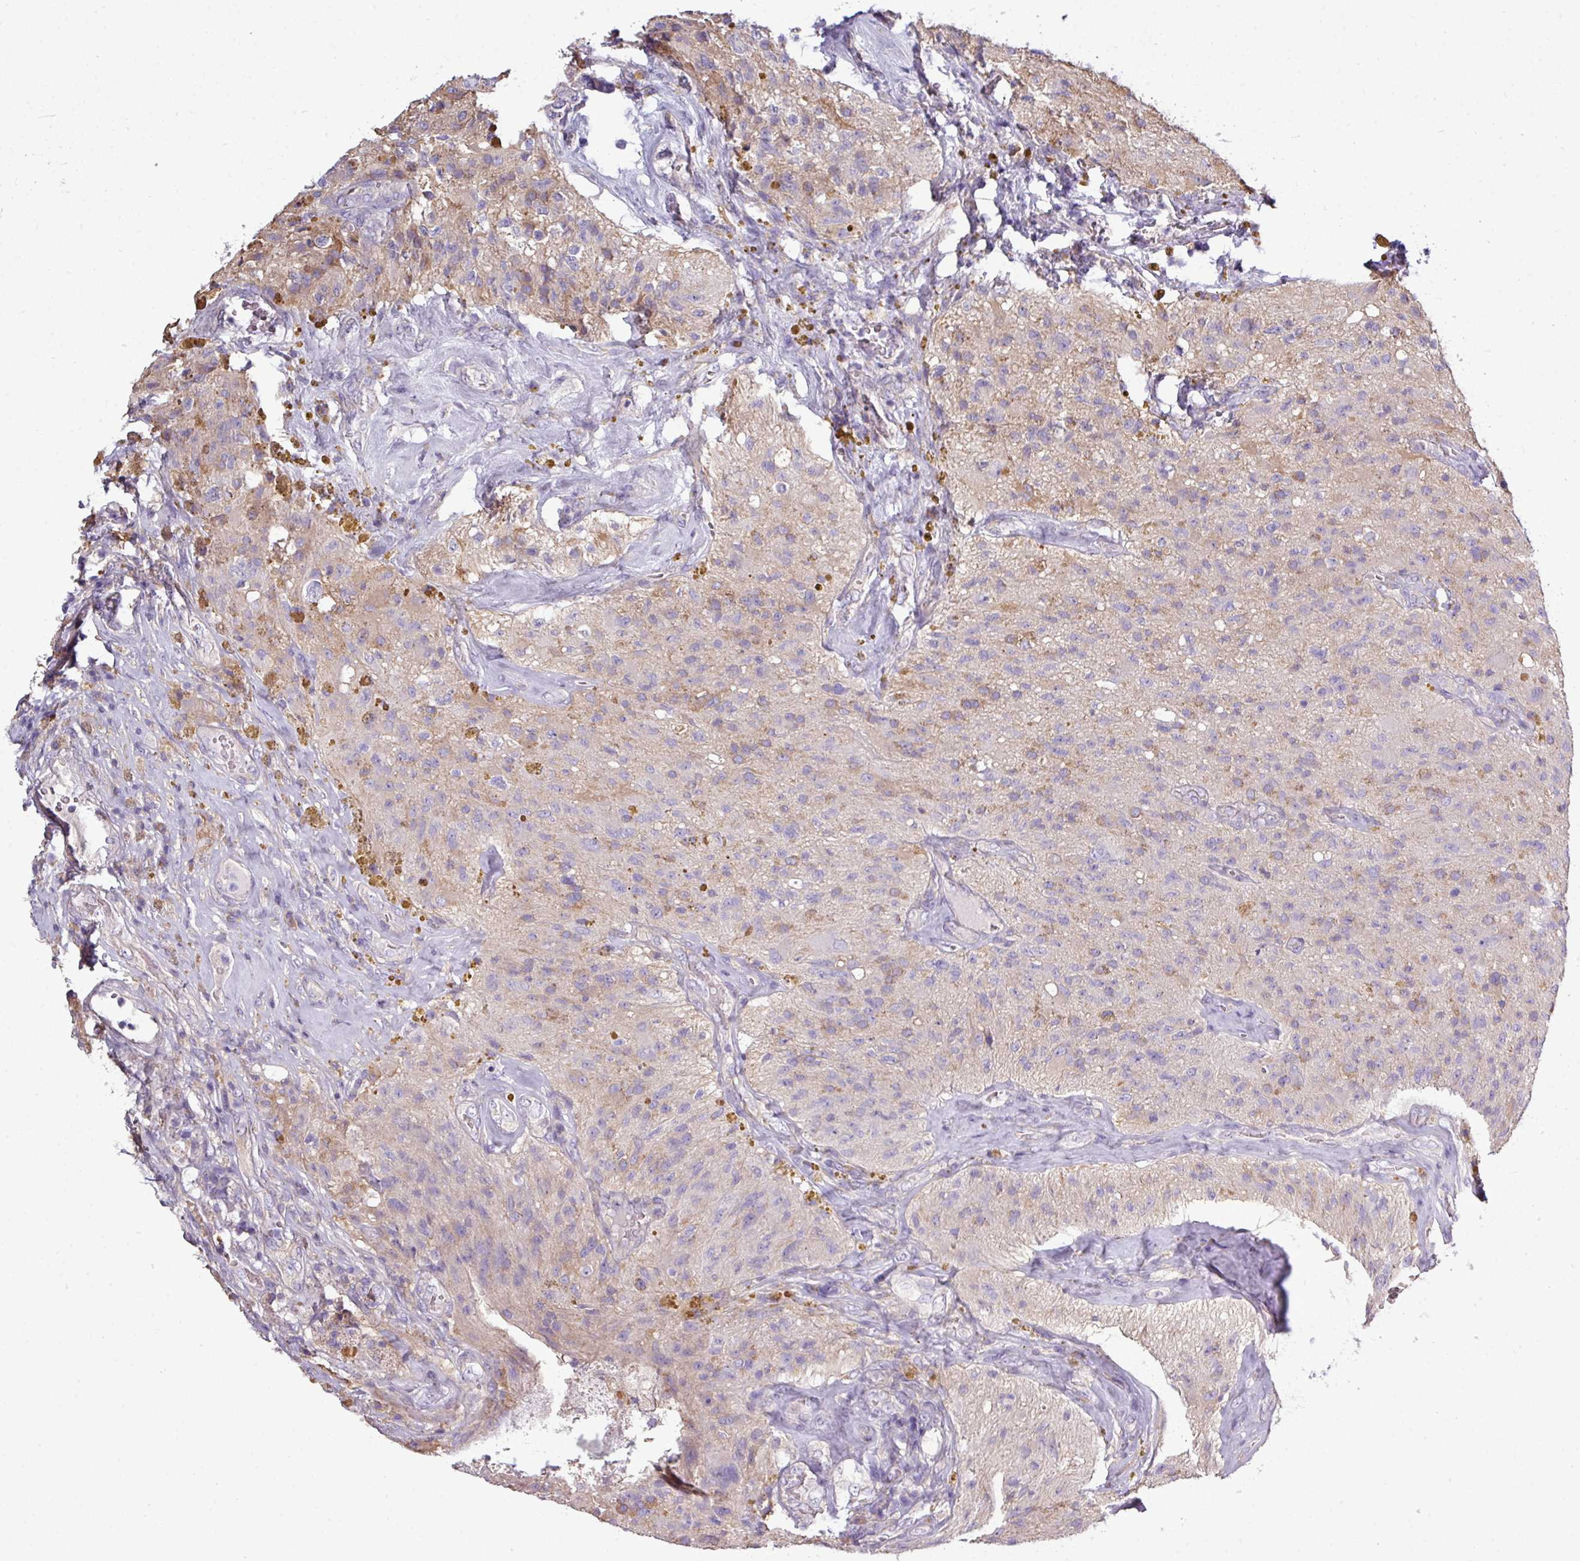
{"staining": {"intensity": "weak", "quantity": "<25%", "location": "cytoplasmic/membranous"}, "tissue": "glioma", "cell_type": "Tumor cells", "image_type": "cancer", "snomed": [{"axis": "morphology", "description": "Glioma, malignant, High grade"}, {"axis": "topography", "description": "Brain"}], "caption": "Malignant glioma (high-grade) was stained to show a protein in brown. There is no significant staining in tumor cells.", "gene": "AGAP5", "patient": {"sex": "male", "age": 69}}